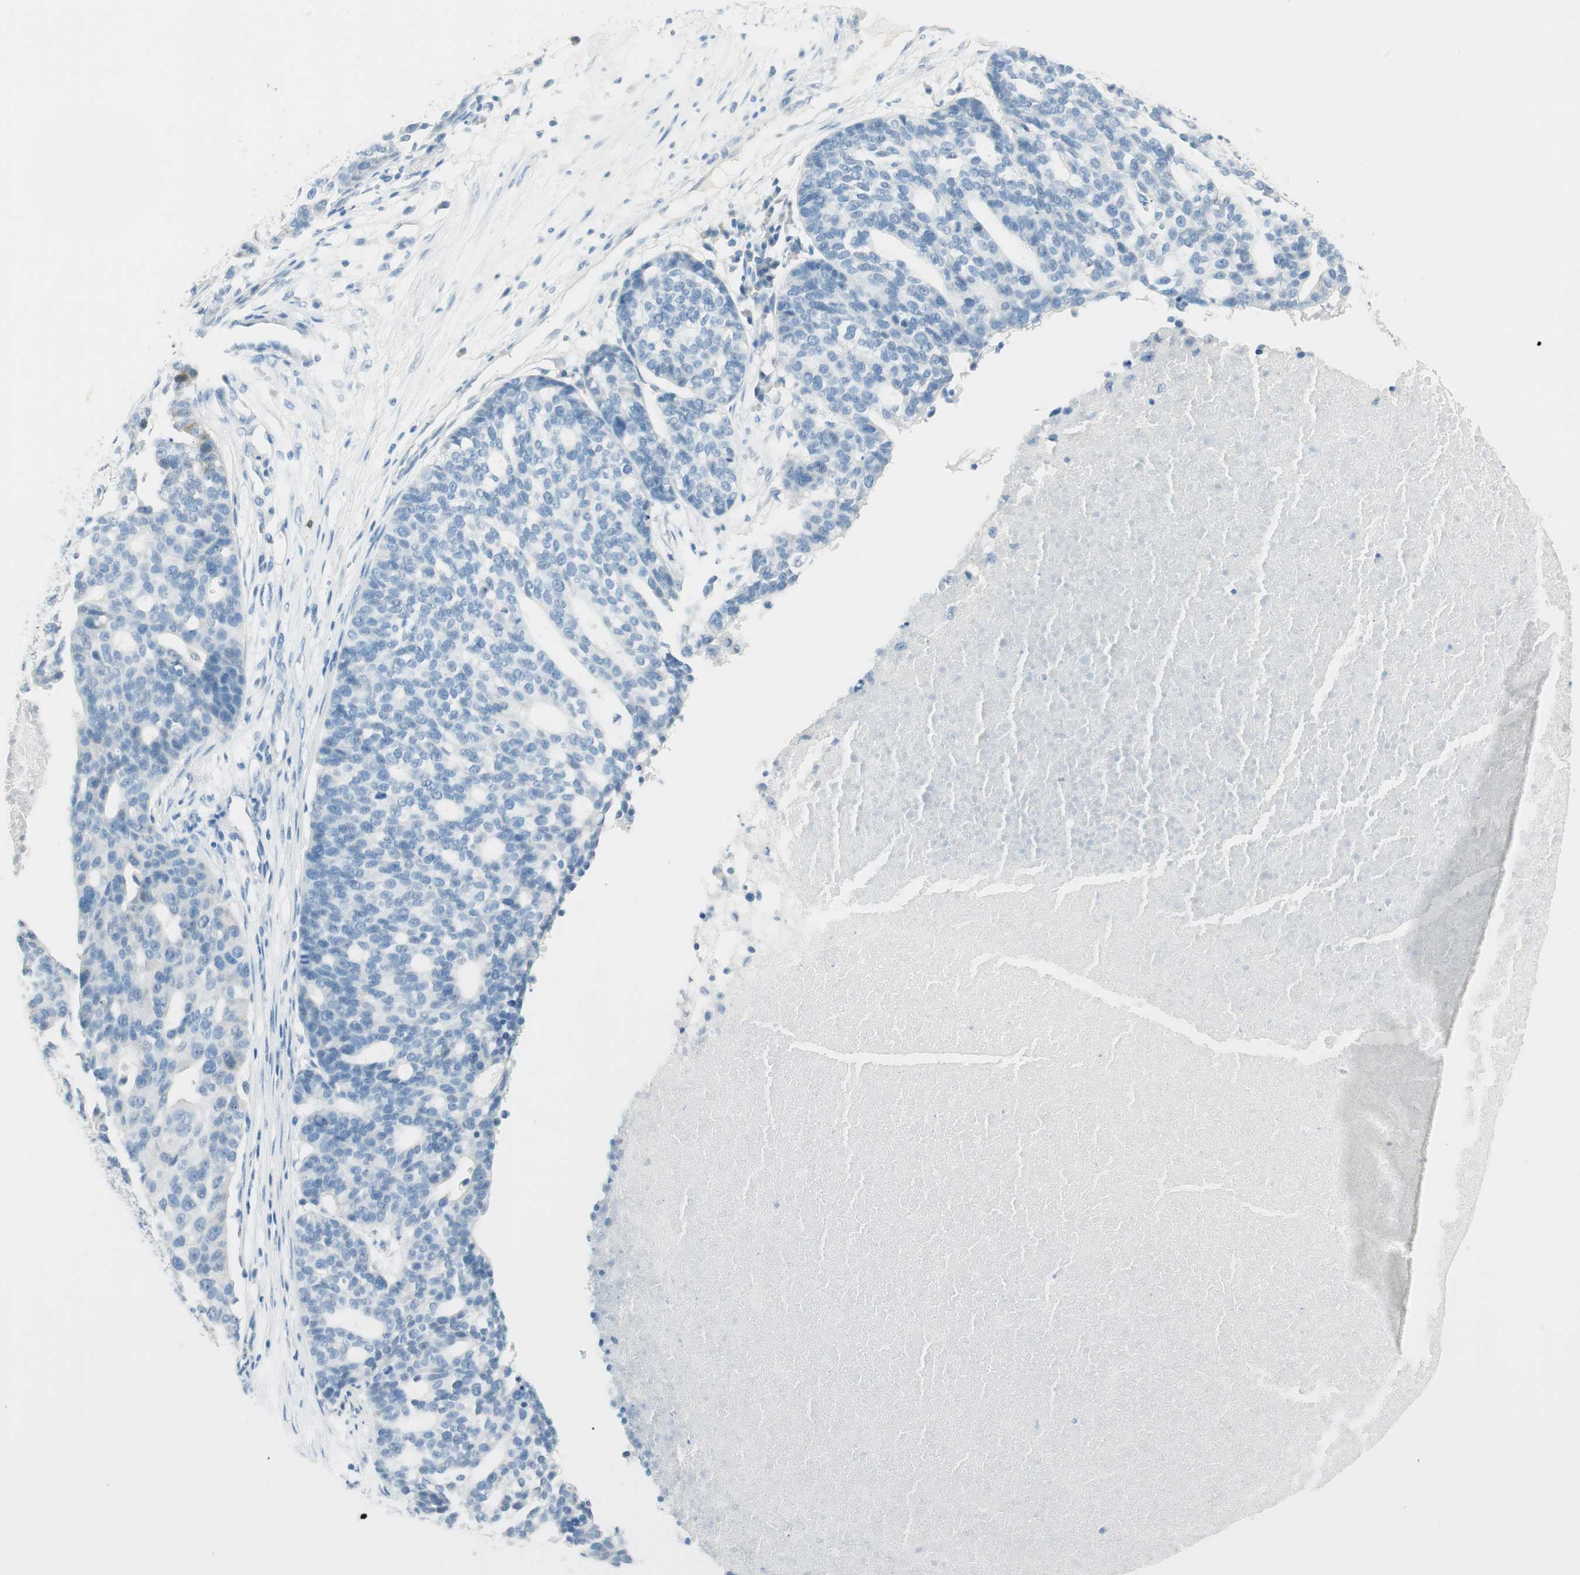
{"staining": {"intensity": "negative", "quantity": "none", "location": "none"}, "tissue": "ovarian cancer", "cell_type": "Tumor cells", "image_type": "cancer", "snomed": [{"axis": "morphology", "description": "Cystadenocarcinoma, serous, NOS"}, {"axis": "topography", "description": "Ovary"}], "caption": "This is an immunohistochemistry (IHC) micrograph of human serous cystadenocarcinoma (ovarian). There is no staining in tumor cells.", "gene": "HPGD", "patient": {"sex": "female", "age": 59}}